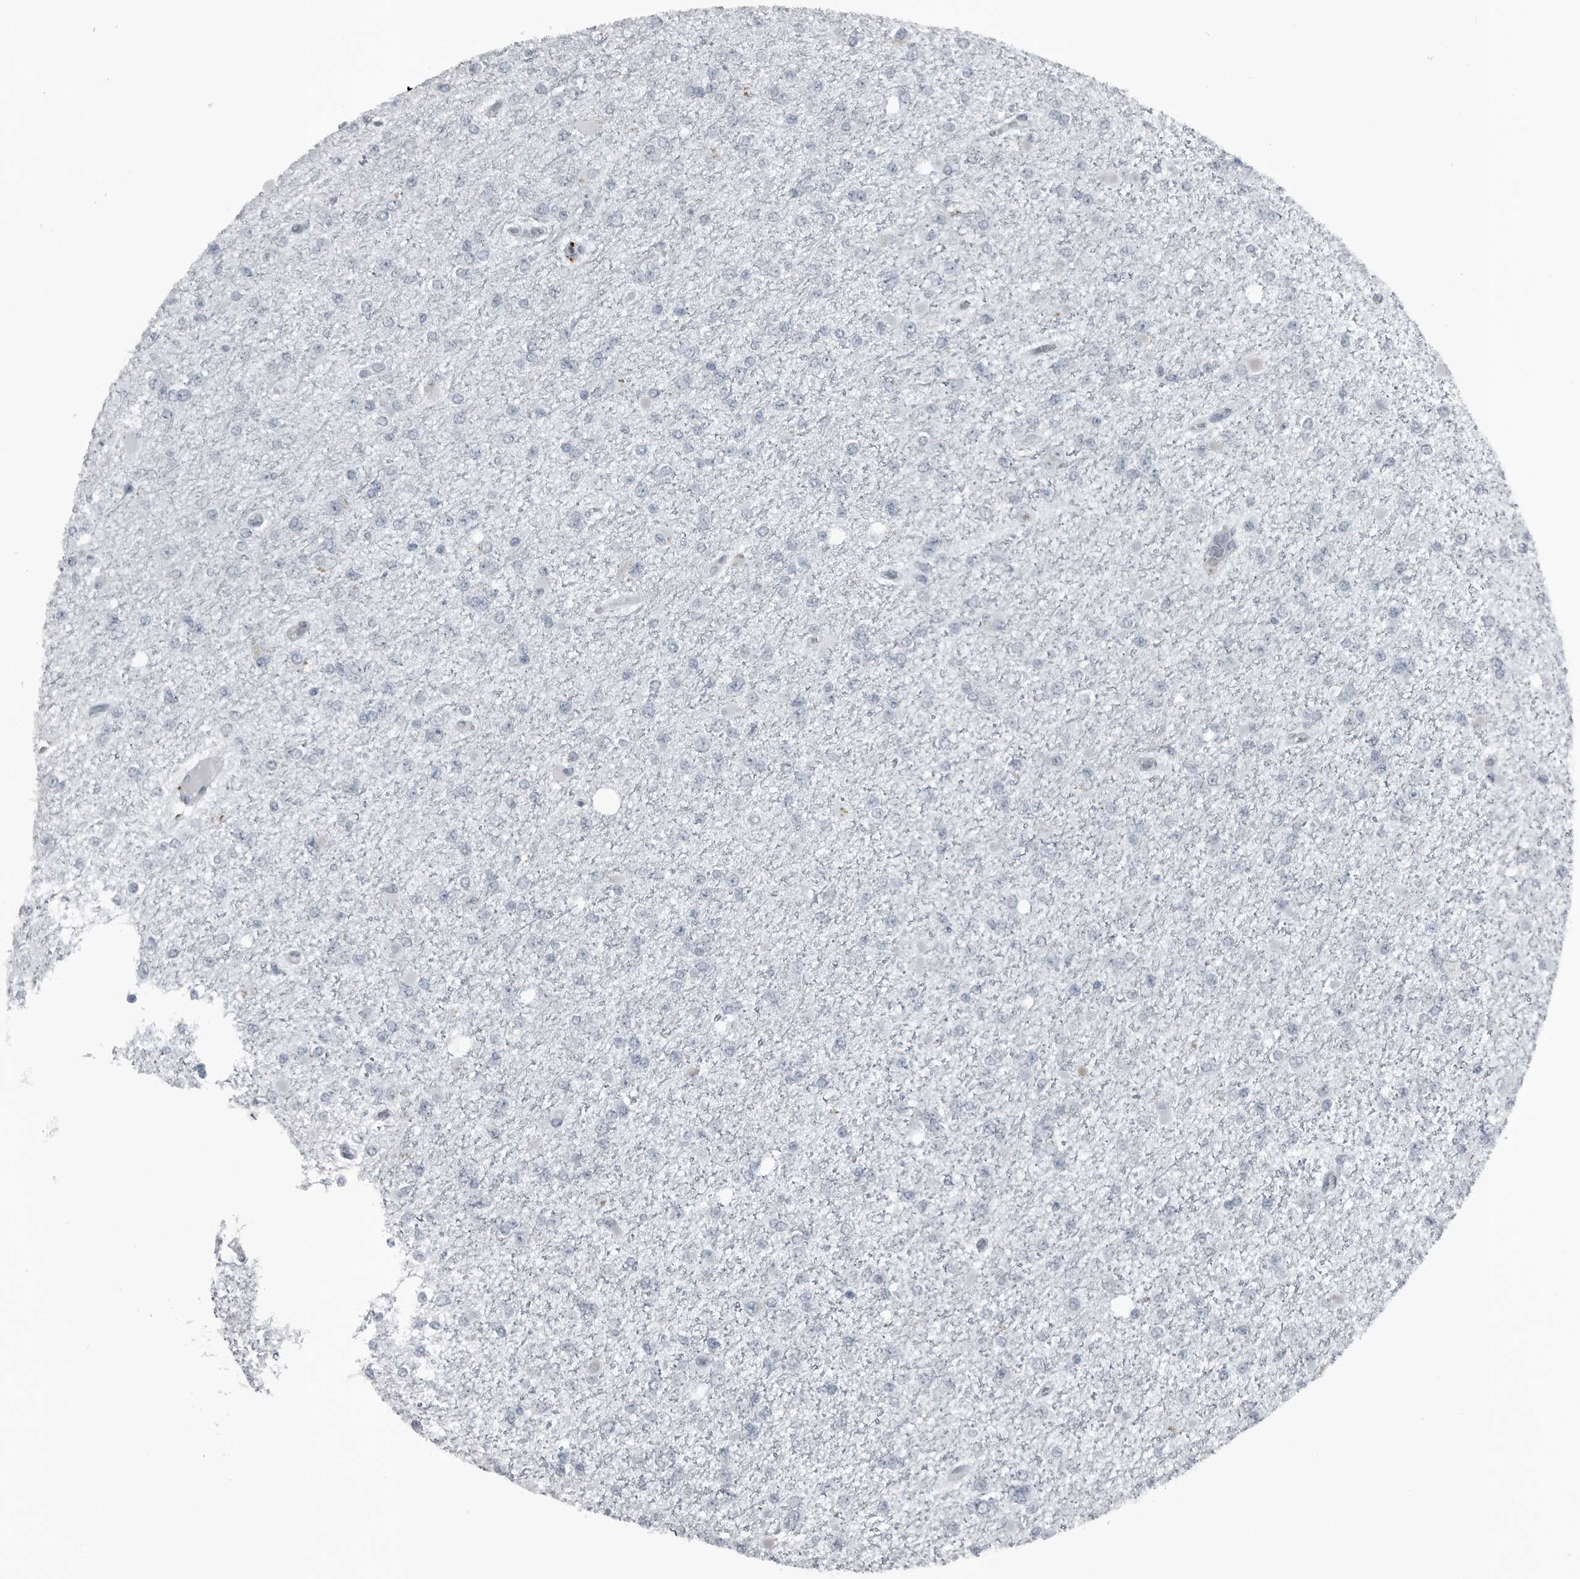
{"staining": {"intensity": "negative", "quantity": "none", "location": "none"}, "tissue": "glioma", "cell_type": "Tumor cells", "image_type": "cancer", "snomed": [{"axis": "morphology", "description": "Glioma, malignant, Low grade"}, {"axis": "topography", "description": "Brain"}], "caption": "Immunohistochemistry (IHC) histopathology image of glioma stained for a protein (brown), which displays no staining in tumor cells.", "gene": "GAK", "patient": {"sex": "female", "age": 22}}